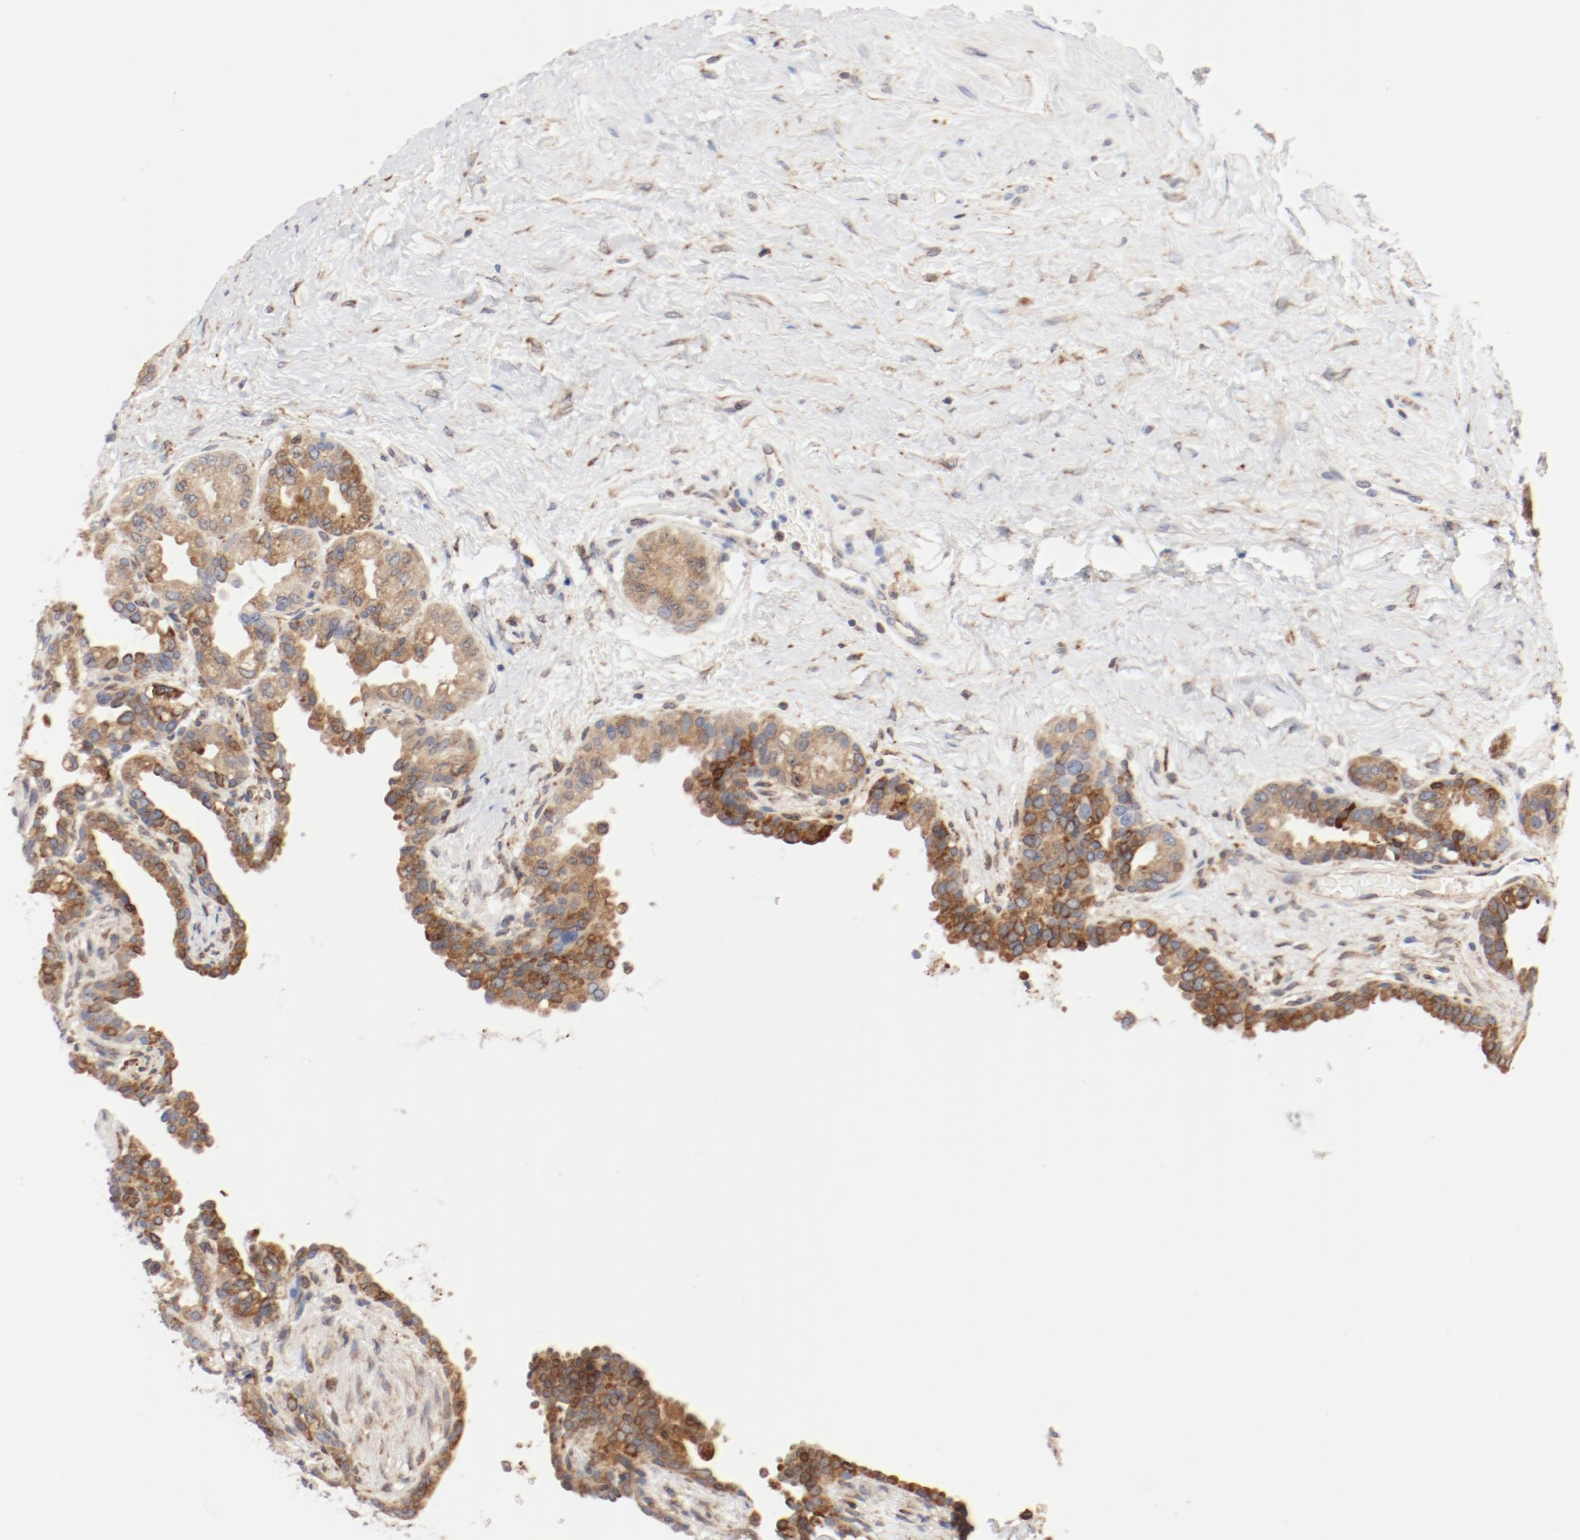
{"staining": {"intensity": "moderate", "quantity": ">75%", "location": "cytoplasmic/membranous"}, "tissue": "seminal vesicle", "cell_type": "Glandular cells", "image_type": "normal", "snomed": [{"axis": "morphology", "description": "Normal tissue, NOS"}, {"axis": "topography", "description": "Seminal veicle"}], "caption": "Immunohistochemical staining of benign human seminal vesicle demonstrates moderate cytoplasmic/membranous protein positivity in about >75% of glandular cells.", "gene": "PDPK1", "patient": {"sex": "male", "age": 61}}